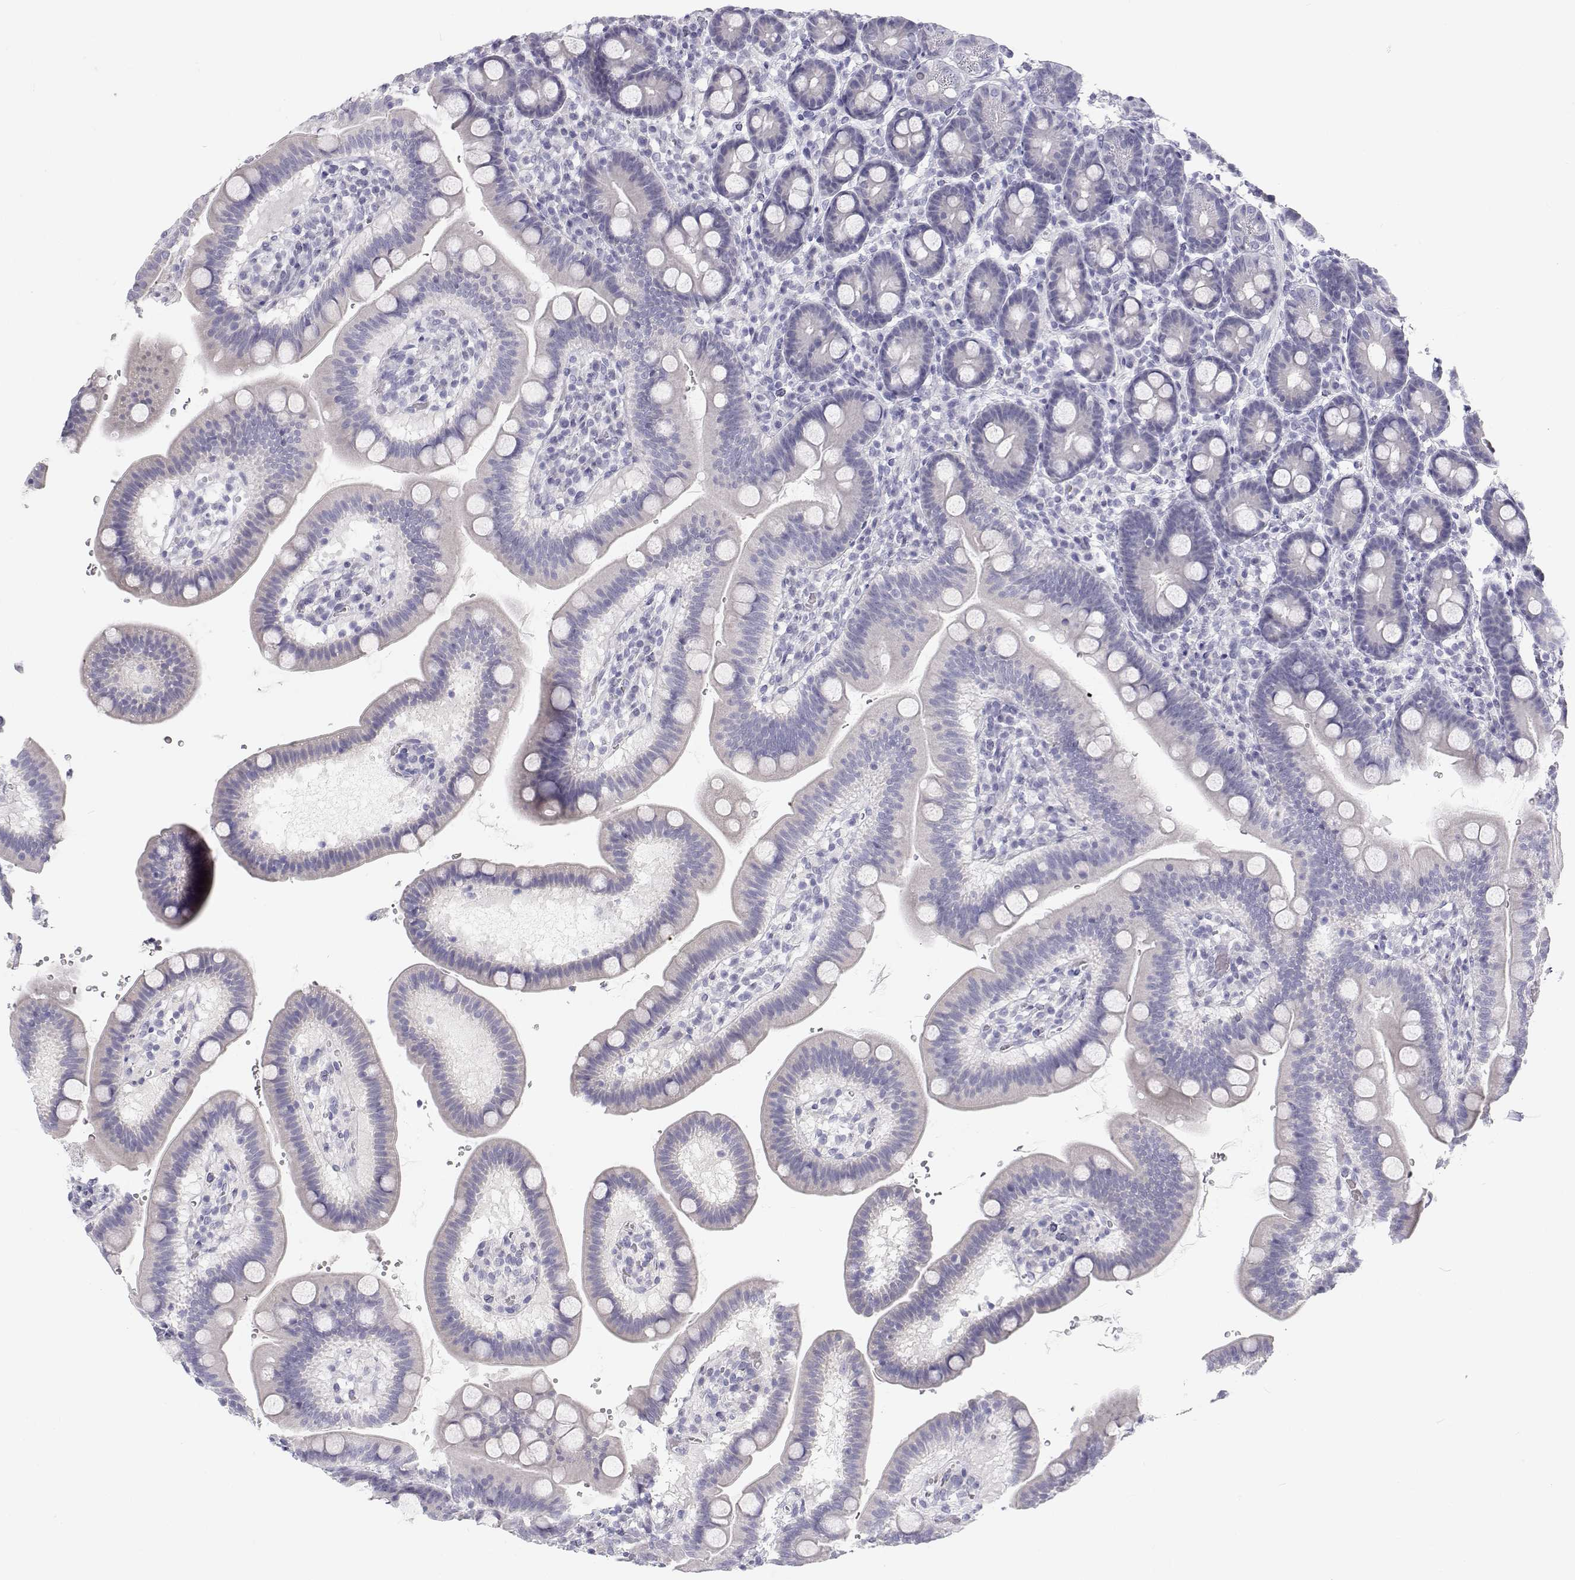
{"staining": {"intensity": "negative", "quantity": "none", "location": "none"}, "tissue": "duodenum", "cell_type": "Glandular cells", "image_type": "normal", "snomed": [{"axis": "morphology", "description": "Normal tissue, NOS"}, {"axis": "topography", "description": "Duodenum"}], "caption": "Glandular cells show no significant protein staining in benign duodenum. (DAB (3,3'-diaminobenzidine) IHC visualized using brightfield microscopy, high magnification).", "gene": "TTN", "patient": {"sex": "male", "age": 59}}